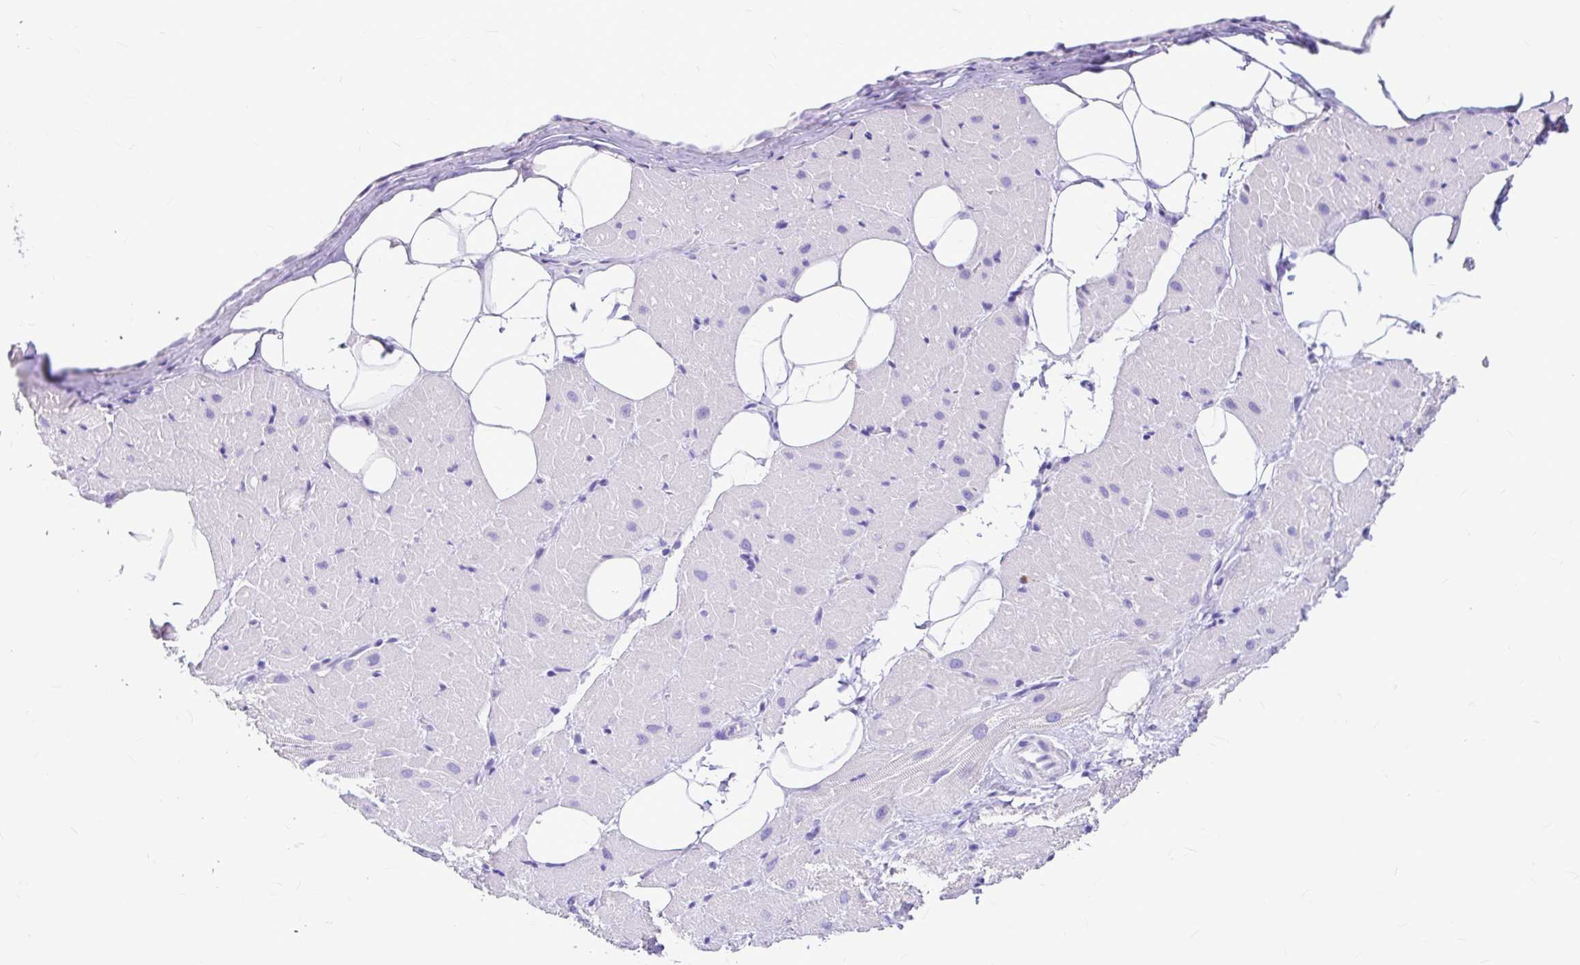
{"staining": {"intensity": "negative", "quantity": "none", "location": "none"}, "tissue": "heart muscle", "cell_type": "Cardiomyocytes", "image_type": "normal", "snomed": [{"axis": "morphology", "description": "Normal tissue, NOS"}, {"axis": "topography", "description": "Heart"}], "caption": "This is a histopathology image of immunohistochemistry staining of benign heart muscle, which shows no staining in cardiomyocytes.", "gene": "CLEC1B", "patient": {"sex": "male", "age": 62}}